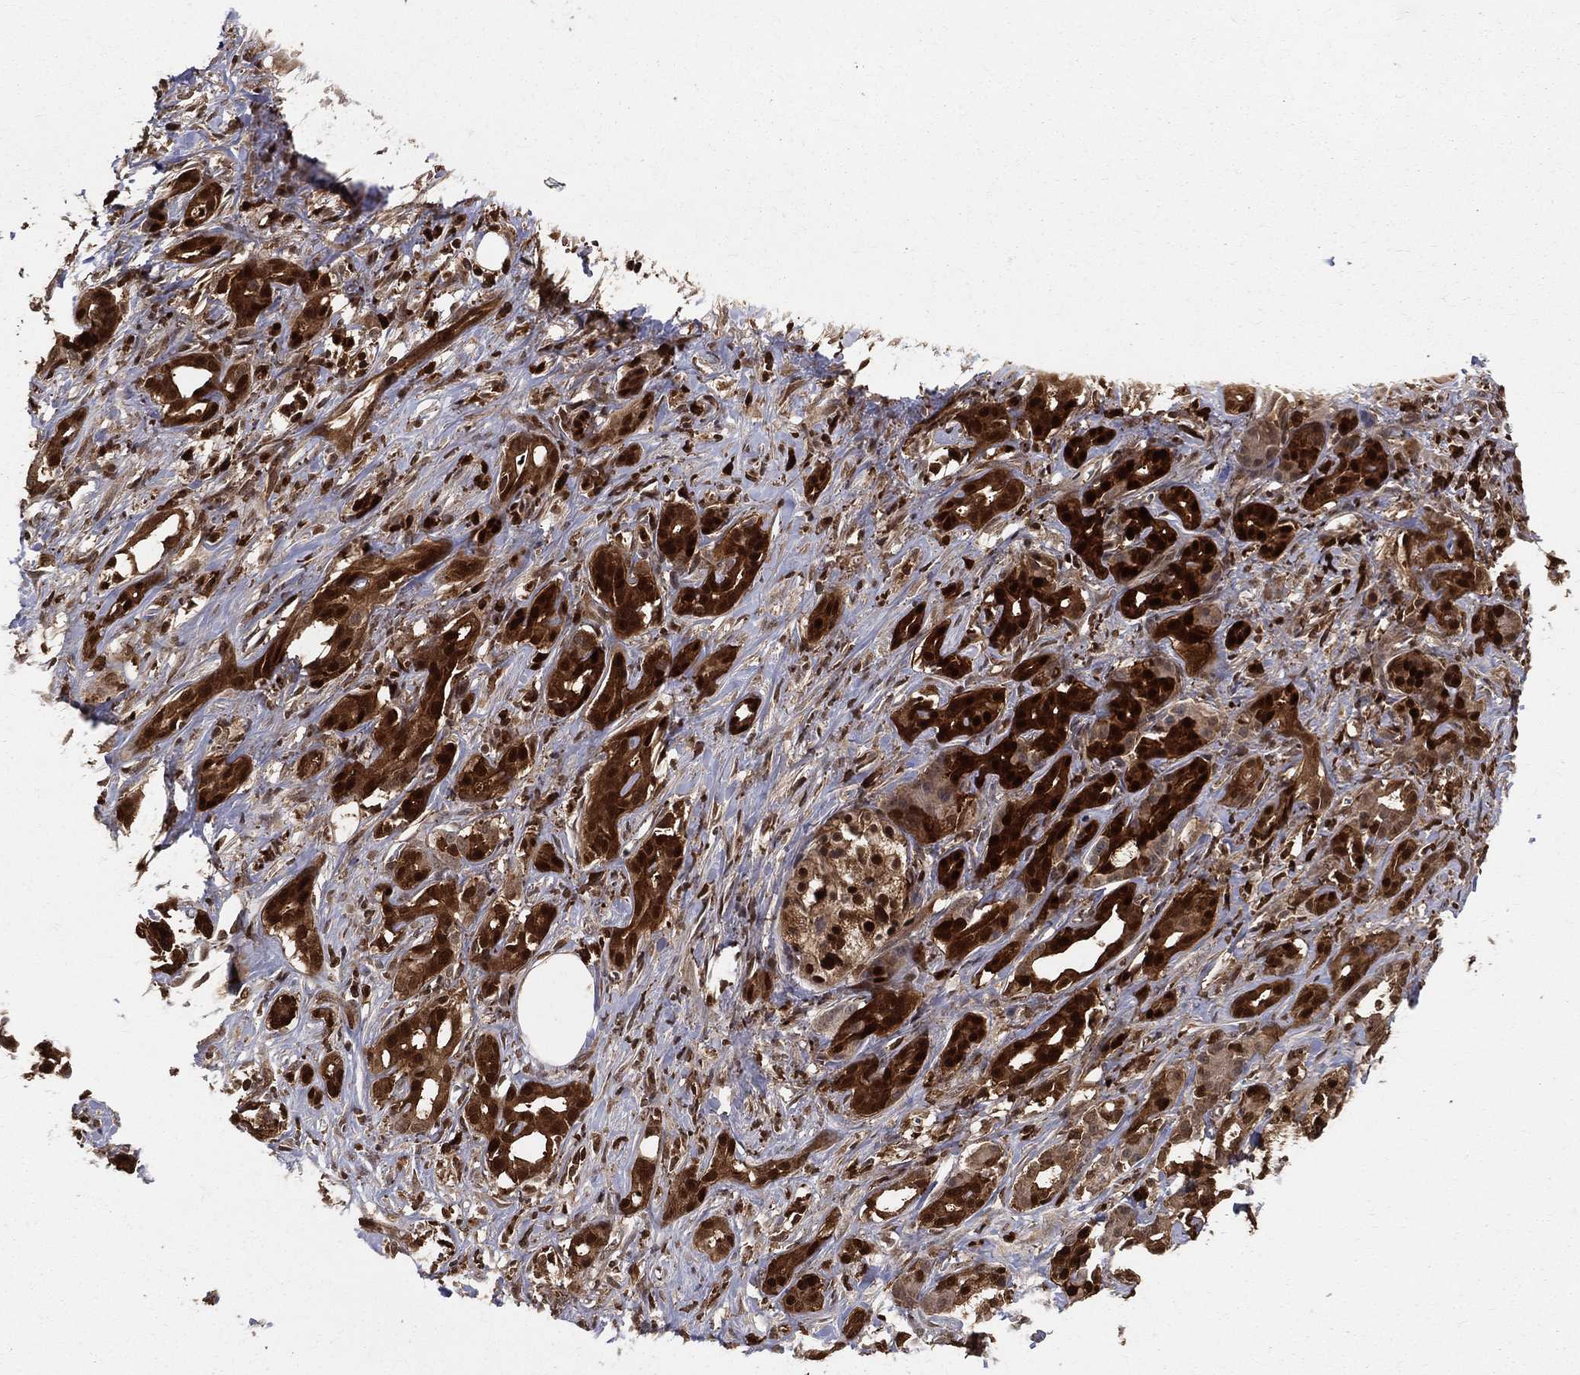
{"staining": {"intensity": "strong", "quantity": ">75%", "location": "cytoplasmic/membranous,nuclear"}, "tissue": "pancreatic cancer", "cell_type": "Tumor cells", "image_type": "cancer", "snomed": [{"axis": "morphology", "description": "Adenocarcinoma, NOS"}, {"axis": "topography", "description": "Pancreas"}], "caption": "Immunohistochemical staining of pancreatic cancer (adenocarcinoma) shows high levels of strong cytoplasmic/membranous and nuclear protein staining in approximately >75% of tumor cells.", "gene": "ENO1", "patient": {"sex": "male", "age": 61}}